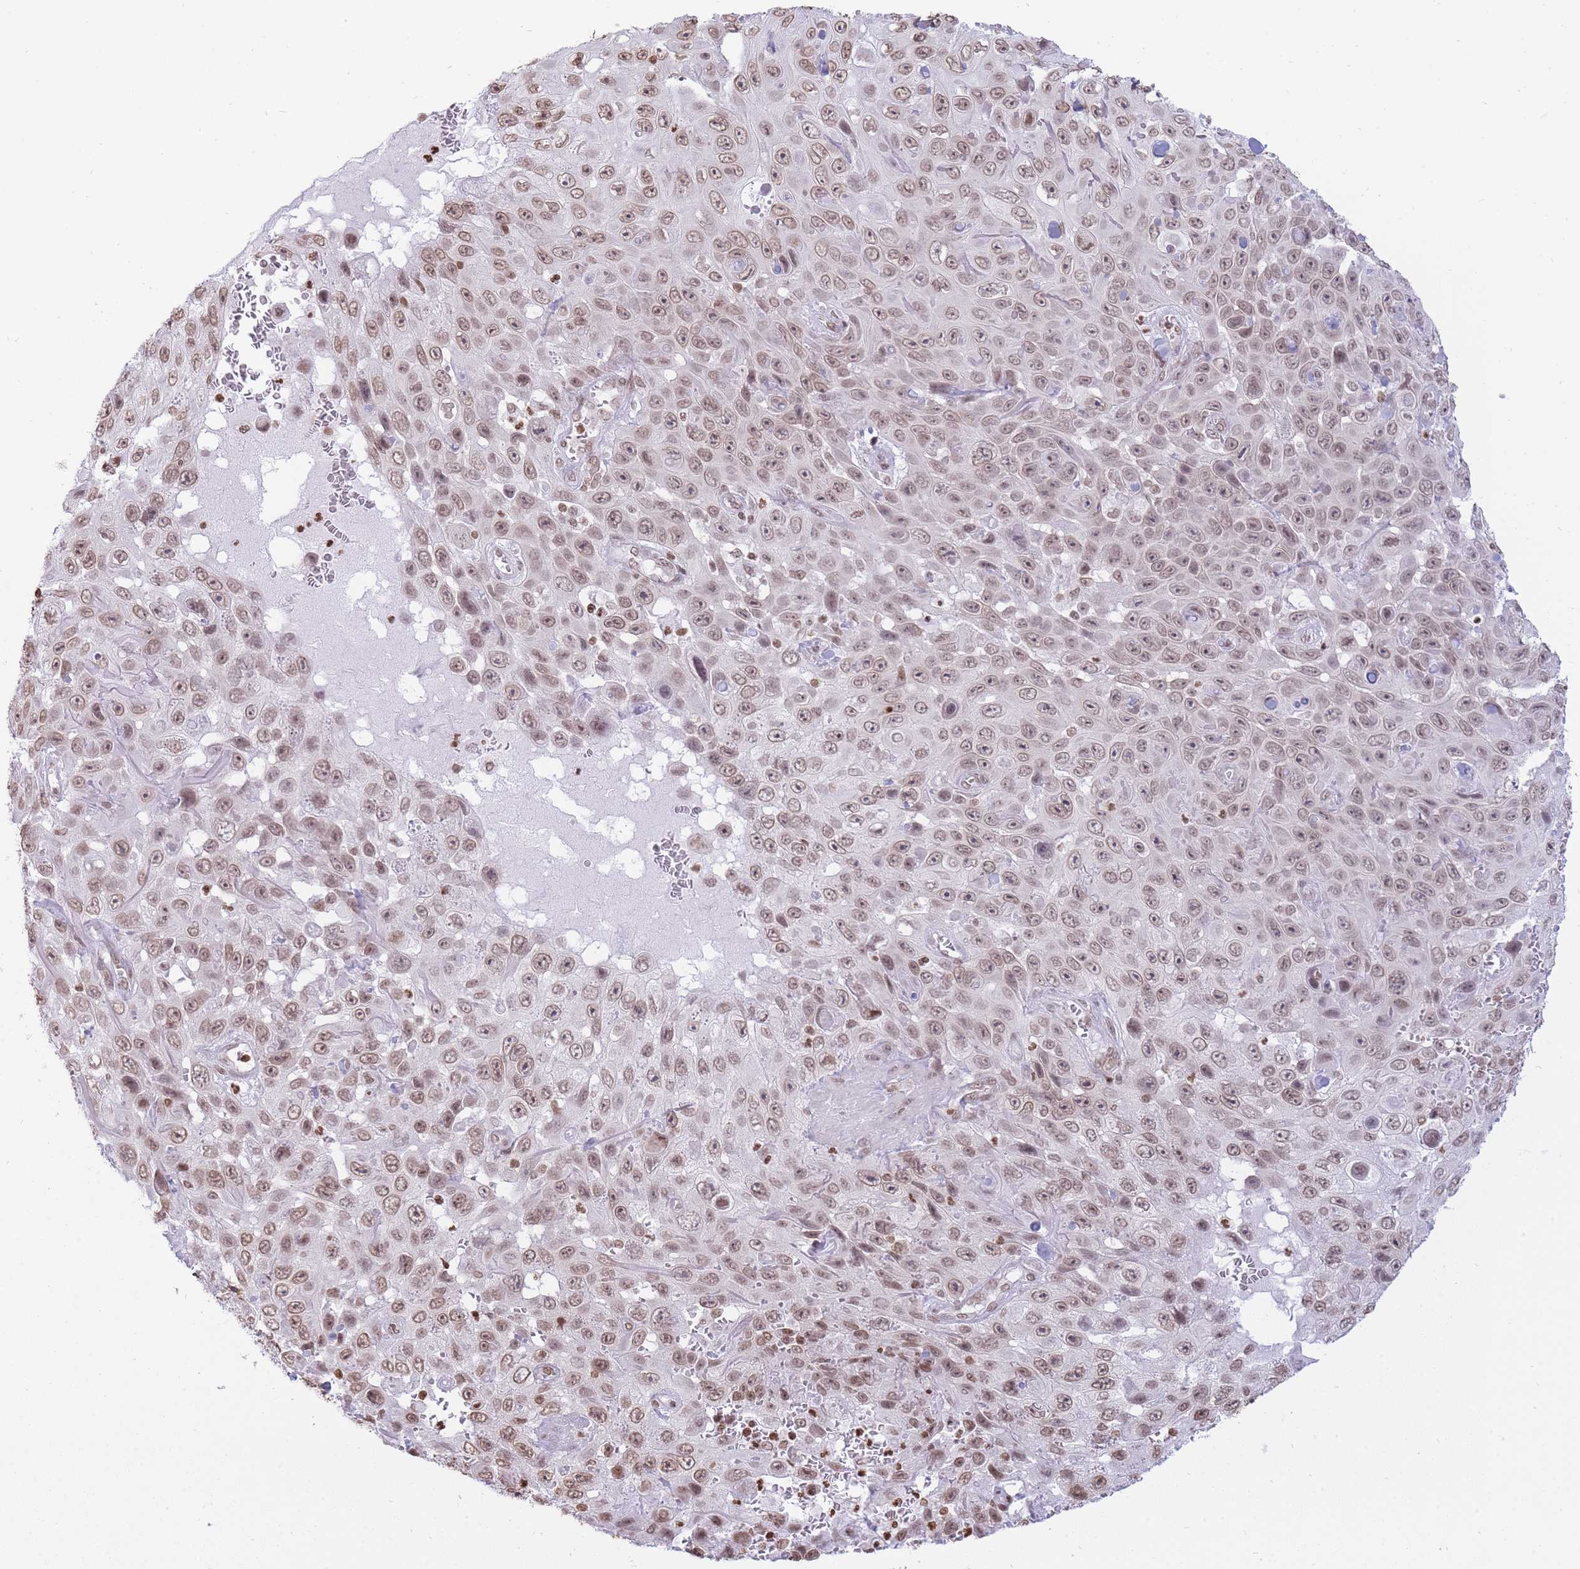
{"staining": {"intensity": "moderate", "quantity": ">75%", "location": "nuclear"}, "tissue": "skin cancer", "cell_type": "Tumor cells", "image_type": "cancer", "snomed": [{"axis": "morphology", "description": "Squamous cell carcinoma, NOS"}, {"axis": "topography", "description": "Skin"}], "caption": "Human squamous cell carcinoma (skin) stained with a protein marker demonstrates moderate staining in tumor cells.", "gene": "SHISAL1", "patient": {"sex": "male", "age": 82}}